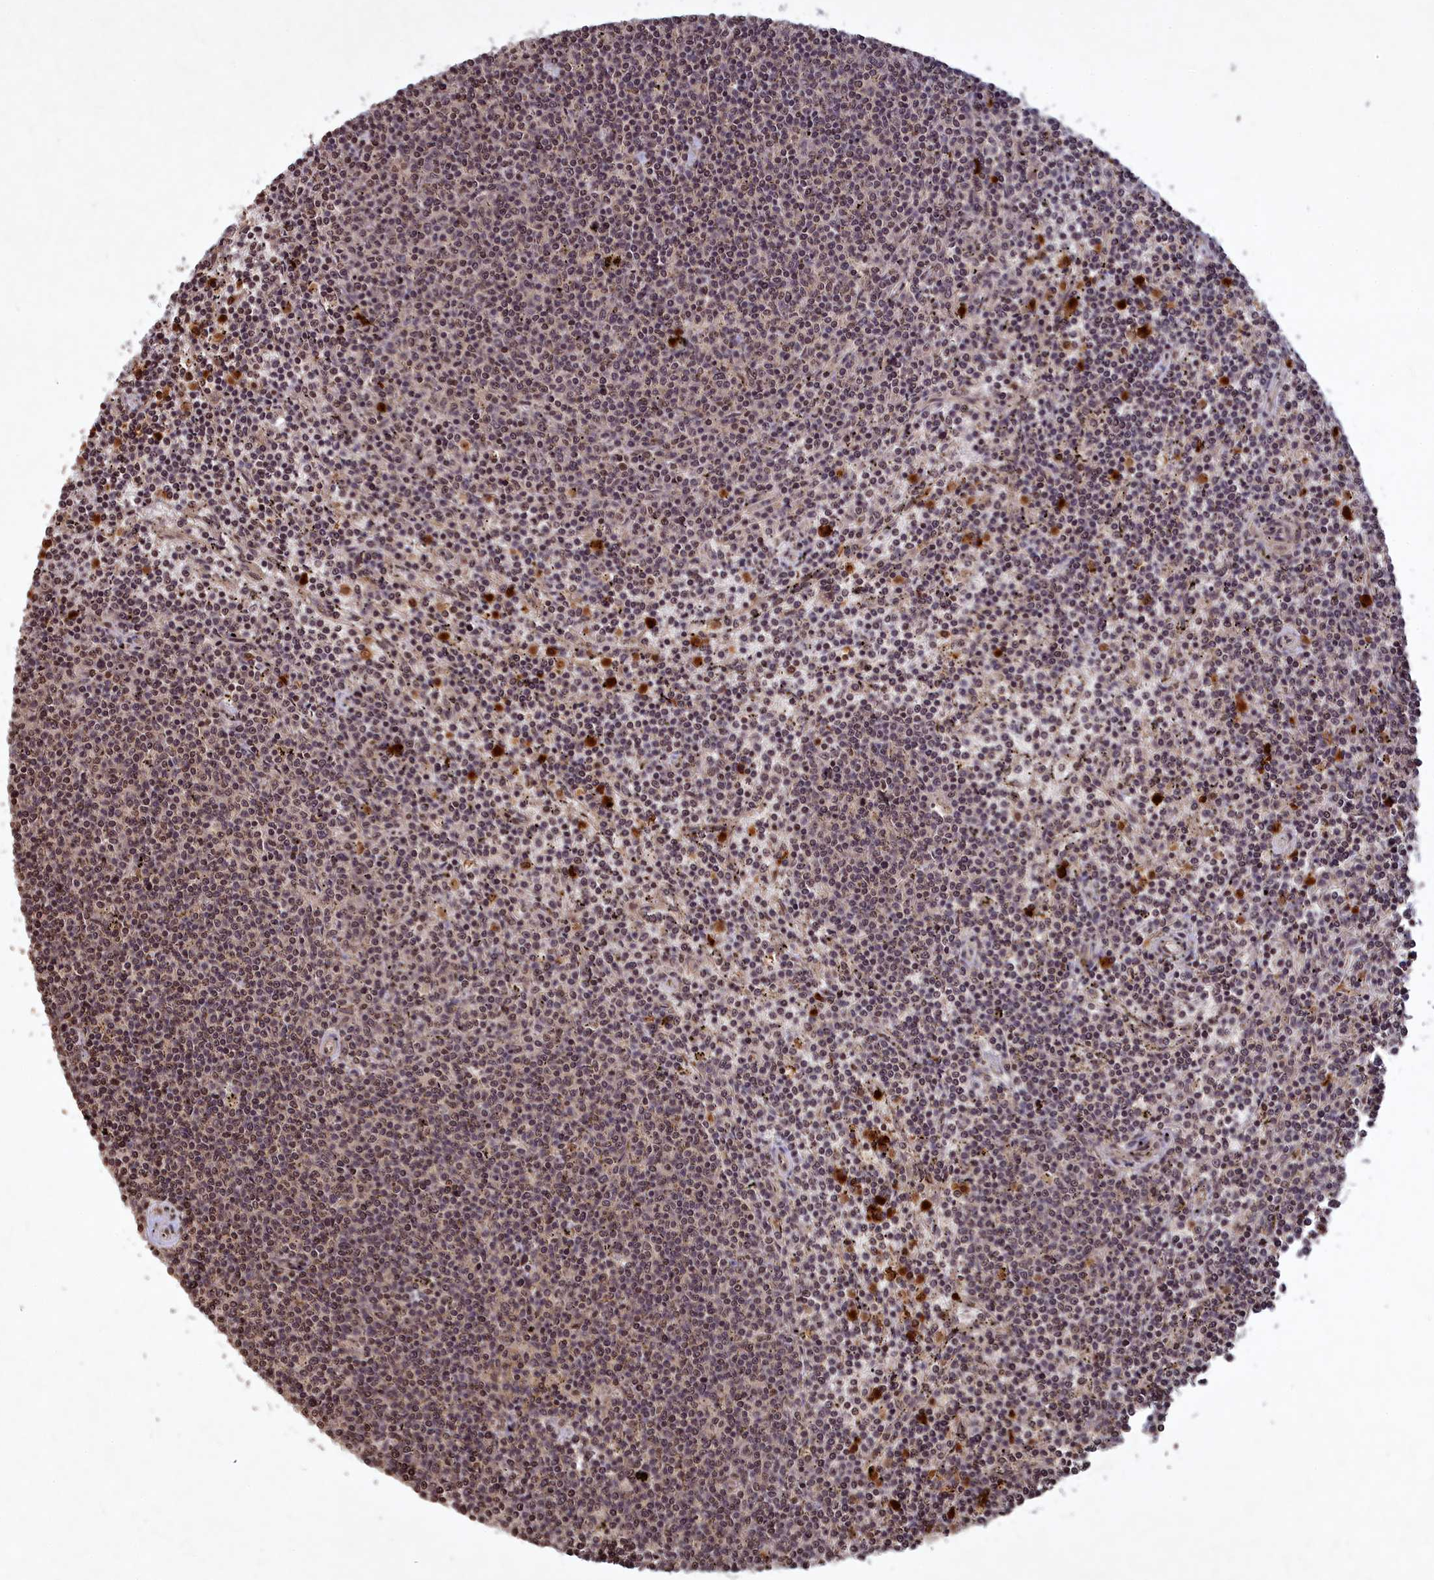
{"staining": {"intensity": "weak", "quantity": "25%-75%", "location": "nuclear"}, "tissue": "lymphoma", "cell_type": "Tumor cells", "image_type": "cancer", "snomed": [{"axis": "morphology", "description": "Malignant lymphoma, non-Hodgkin's type, Low grade"}, {"axis": "topography", "description": "Spleen"}], "caption": "The immunohistochemical stain highlights weak nuclear positivity in tumor cells of lymphoma tissue.", "gene": "SRMS", "patient": {"sex": "female", "age": 50}}